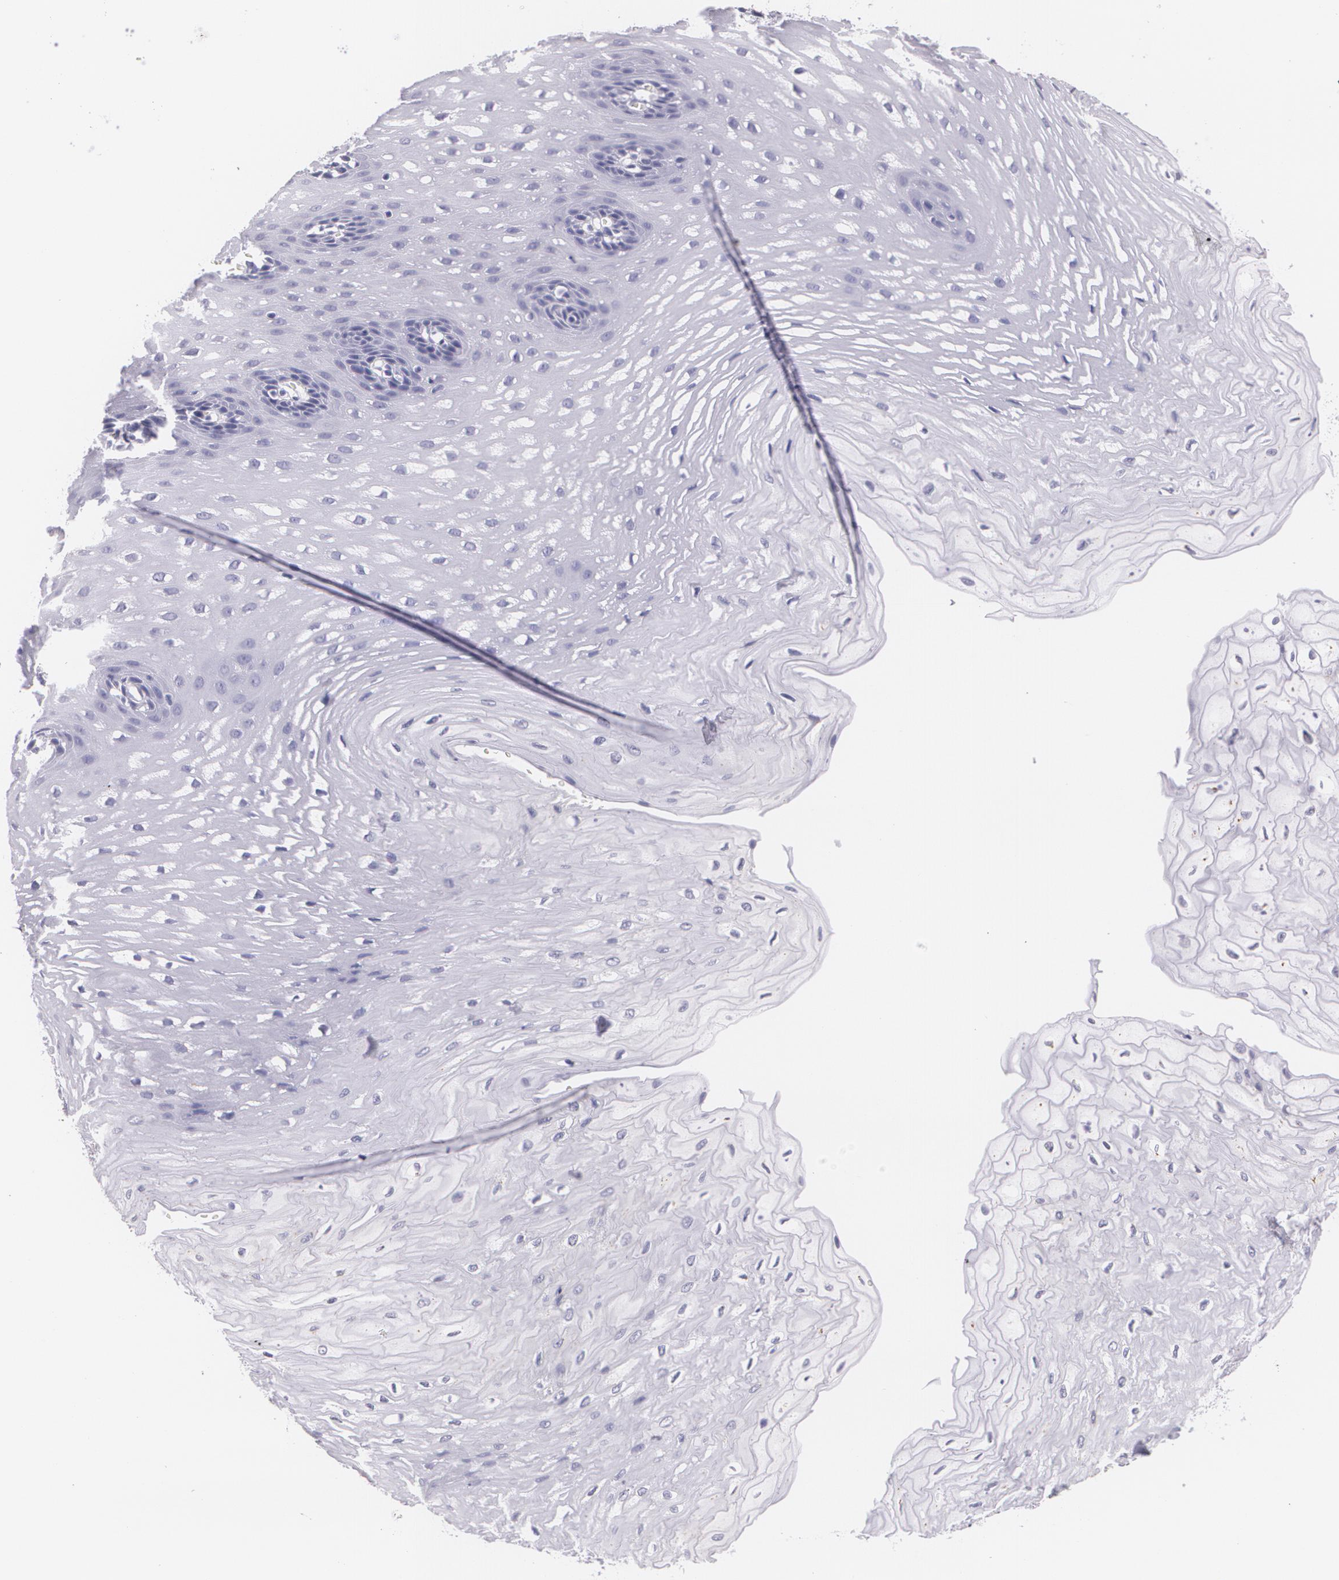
{"staining": {"intensity": "negative", "quantity": "none", "location": "none"}, "tissue": "esophagus", "cell_type": "Squamous epithelial cells", "image_type": "normal", "snomed": [{"axis": "morphology", "description": "Normal tissue, NOS"}, {"axis": "topography", "description": "Esophagus"}], "caption": "Benign esophagus was stained to show a protein in brown. There is no significant staining in squamous epithelial cells. The staining was performed using DAB to visualize the protein expression in brown, while the nuclei were stained in blue with hematoxylin (Magnification: 20x).", "gene": "DLG4", "patient": {"sex": "male", "age": 70}}